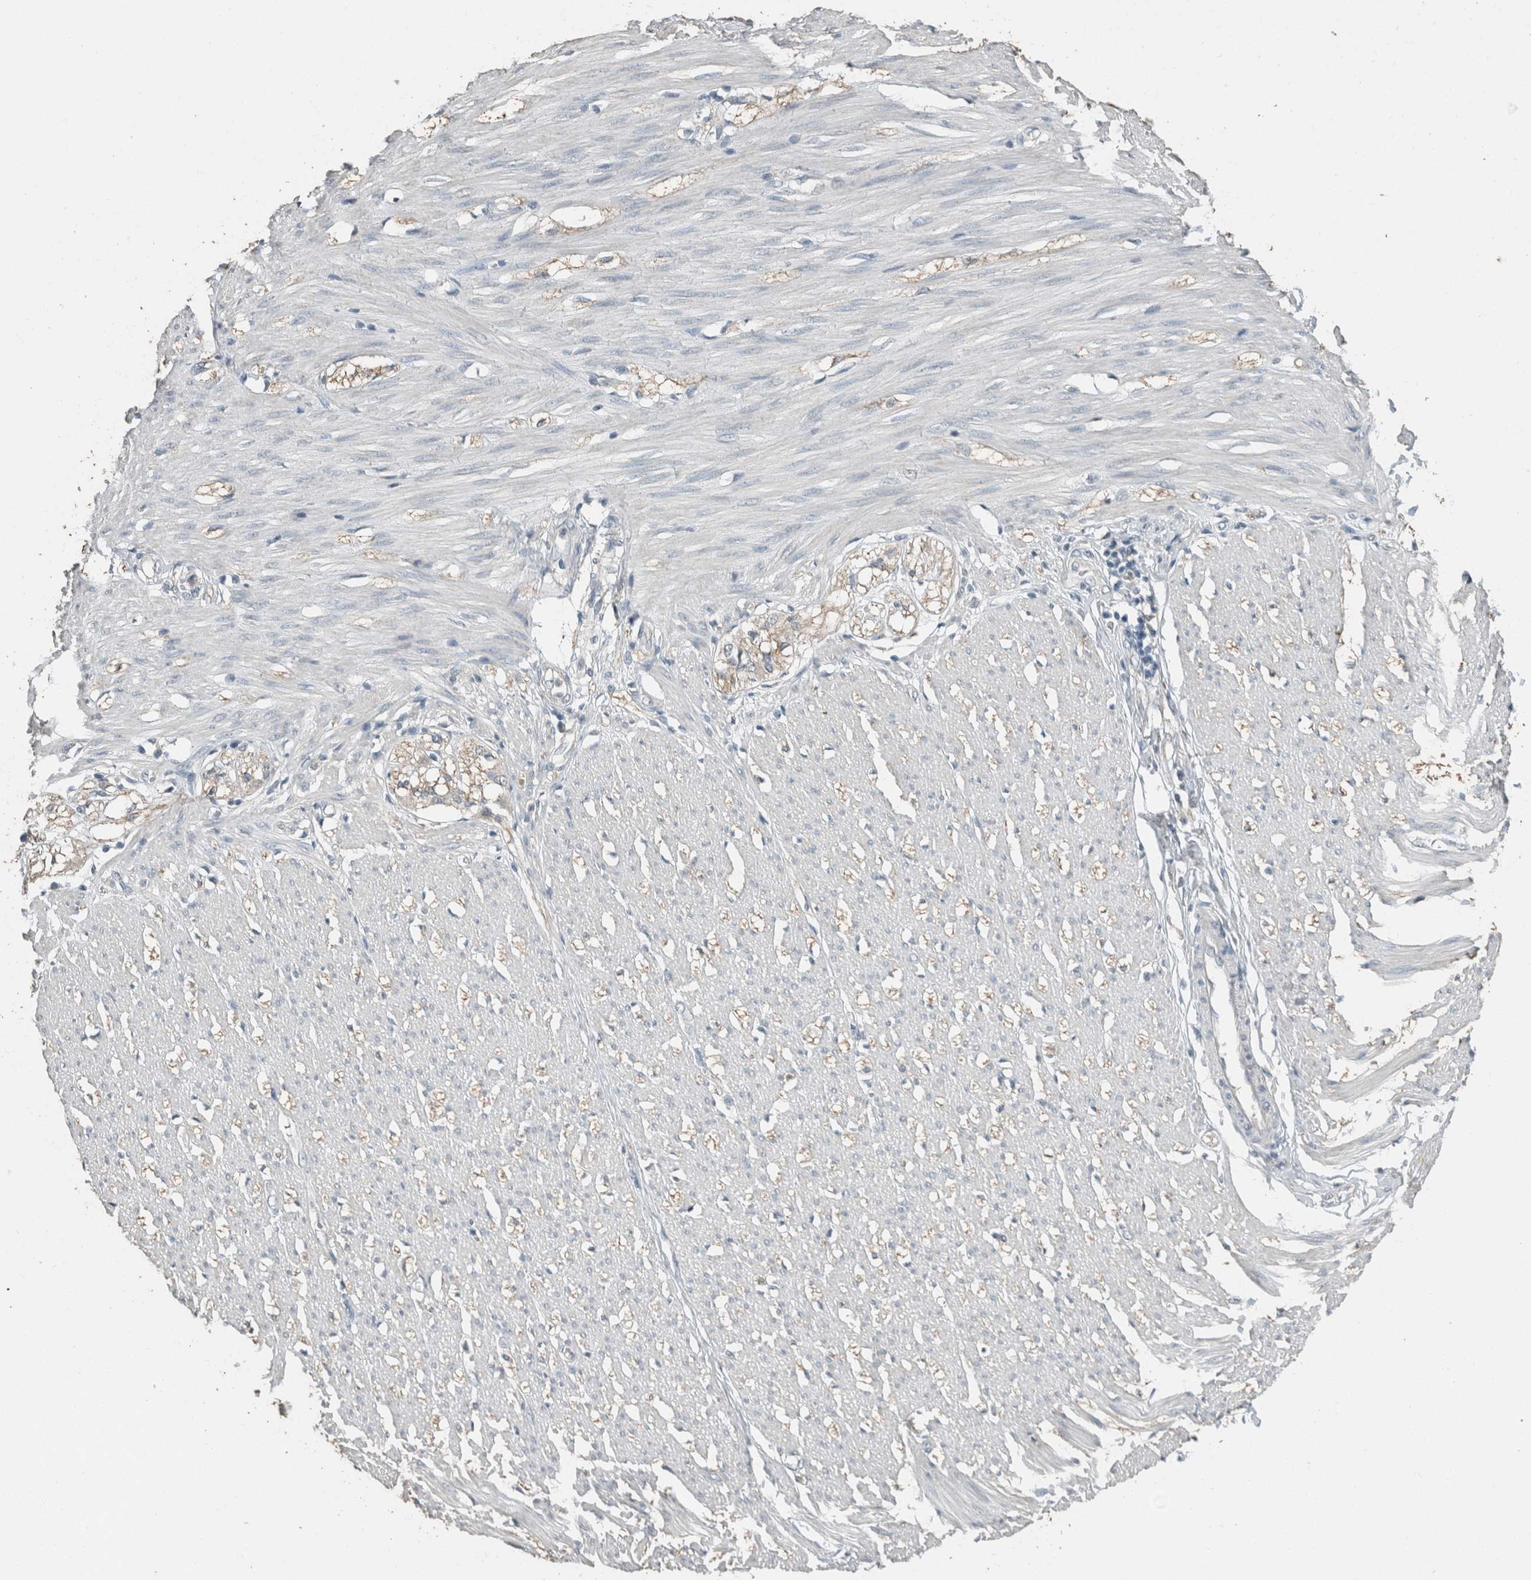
{"staining": {"intensity": "weak", "quantity": "25%-75%", "location": "cytoplasmic/membranous"}, "tissue": "smooth muscle", "cell_type": "Smooth muscle cells", "image_type": "normal", "snomed": [{"axis": "morphology", "description": "Normal tissue, NOS"}, {"axis": "morphology", "description": "Adenocarcinoma, NOS"}, {"axis": "topography", "description": "Colon"}, {"axis": "topography", "description": "Peripheral nerve tissue"}], "caption": "Weak cytoplasmic/membranous positivity is identified in approximately 25%-75% of smooth muscle cells in benign smooth muscle. The staining is performed using DAB (3,3'-diaminobenzidine) brown chromogen to label protein expression. The nuclei are counter-stained blue using hematoxylin.", "gene": "ACVR2B", "patient": {"sex": "male", "age": 14}}